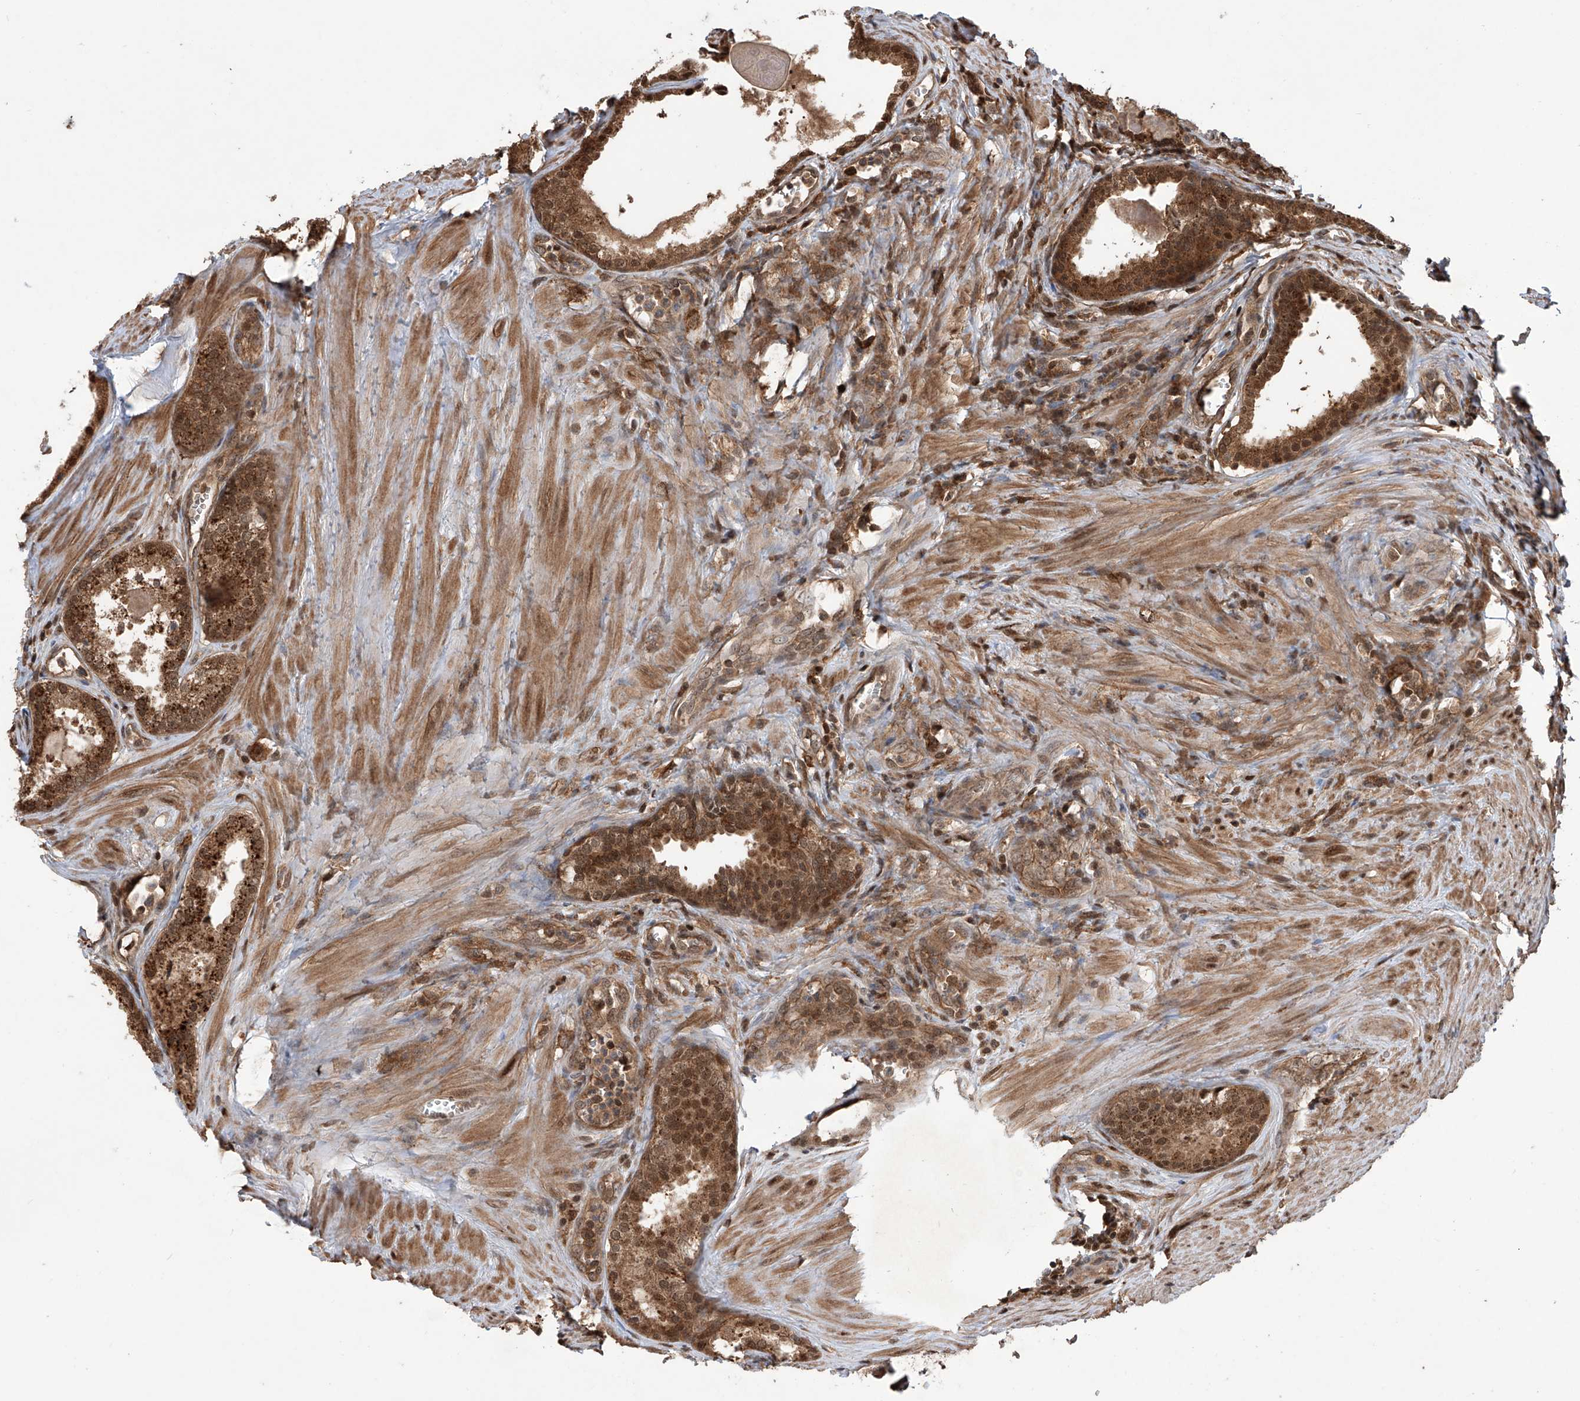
{"staining": {"intensity": "moderate", "quantity": ">75%", "location": "cytoplasmic/membranous,nuclear"}, "tissue": "prostate cancer", "cell_type": "Tumor cells", "image_type": "cancer", "snomed": [{"axis": "morphology", "description": "Adenocarcinoma, High grade"}, {"axis": "topography", "description": "Prostate"}], "caption": "Immunohistochemical staining of adenocarcinoma (high-grade) (prostate) displays medium levels of moderate cytoplasmic/membranous and nuclear positivity in about >75% of tumor cells. The staining was performed using DAB (3,3'-diaminobenzidine) to visualize the protein expression in brown, while the nuclei were stained in blue with hematoxylin (Magnification: 20x).", "gene": "HOXC8", "patient": {"sex": "male", "age": 68}}